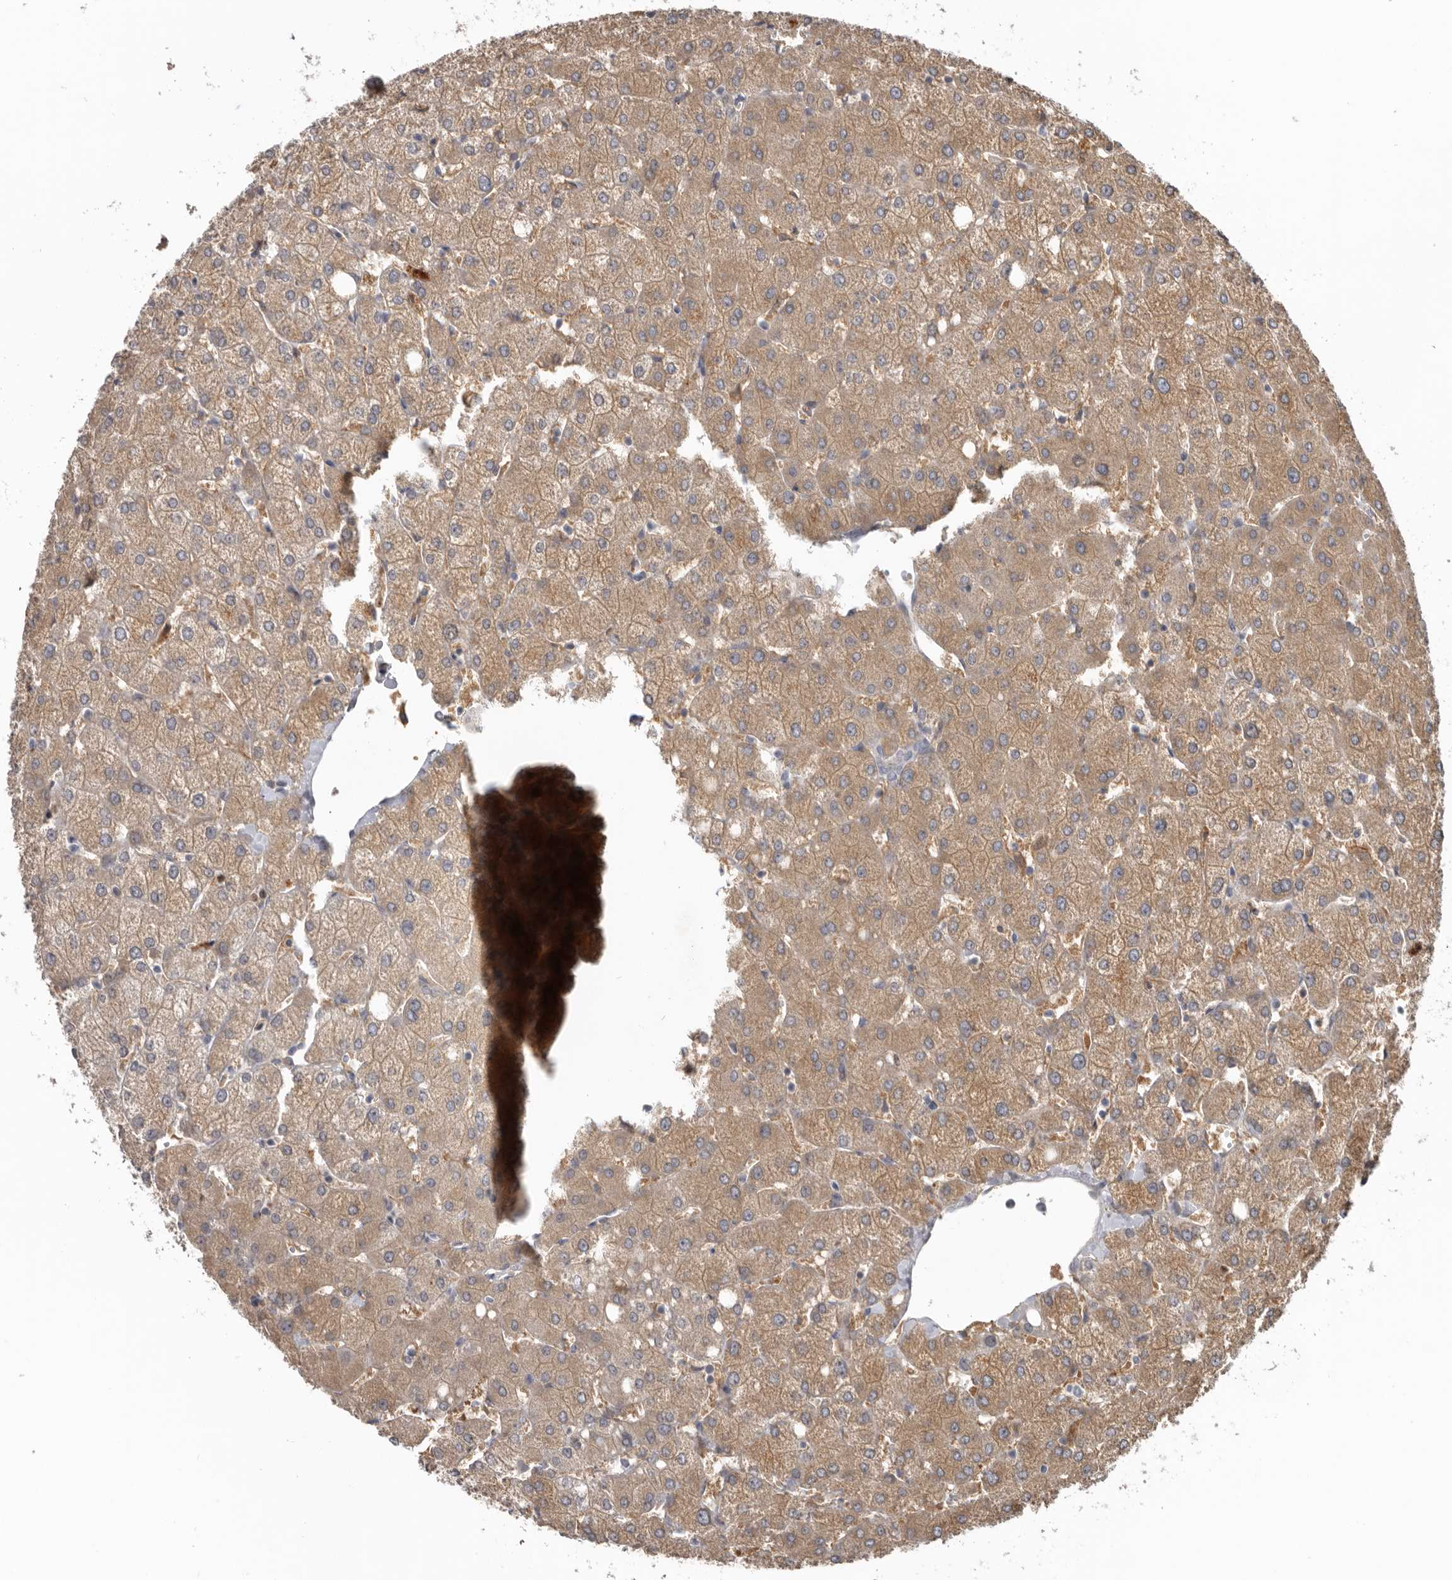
{"staining": {"intensity": "negative", "quantity": "none", "location": "none"}, "tissue": "liver", "cell_type": "Cholangiocytes", "image_type": "normal", "snomed": [{"axis": "morphology", "description": "Normal tissue, NOS"}, {"axis": "topography", "description": "Liver"}], "caption": "Immunohistochemistry (IHC) histopathology image of unremarkable human liver stained for a protein (brown), which demonstrates no positivity in cholangiocytes. (DAB immunohistochemistry (IHC) visualized using brightfield microscopy, high magnification).", "gene": "CDCA8", "patient": {"sex": "female", "age": 54}}